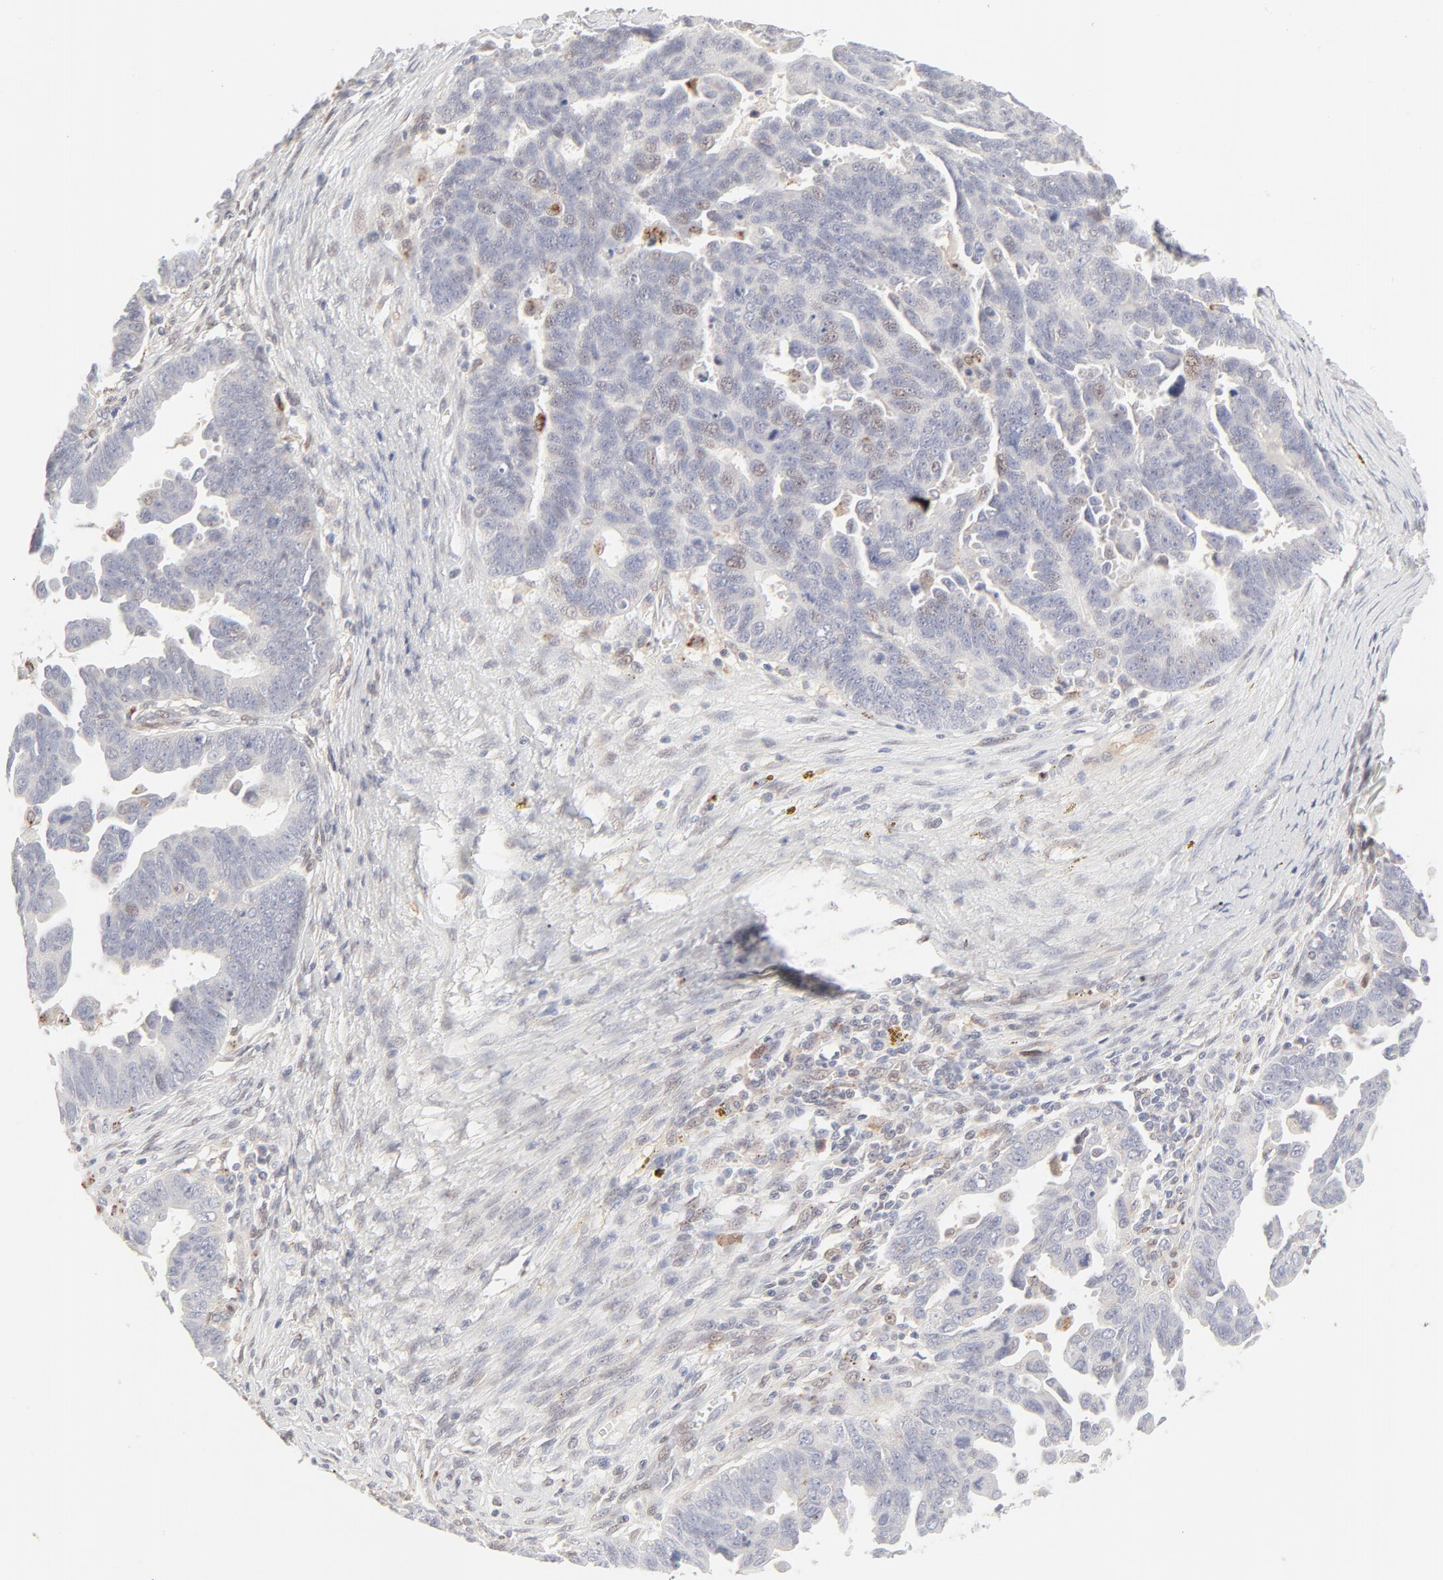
{"staining": {"intensity": "weak", "quantity": "<25%", "location": "nuclear"}, "tissue": "ovarian cancer", "cell_type": "Tumor cells", "image_type": "cancer", "snomed": [{"axis": "morphology", "description": "Carcinoma, endometroid"}, {"axis": "morphology", "description": "Cystadenocarcinoma, serous, NOS"}, {"axis": "topography", "description": "Ovary"}], "caption": "This is an immunohistochemistry histopathology image of human endometroid carcinoma (ovarian). There is no staining in tumor cells.", "gene": "LGALS2", "patient": {"sex": "female", "age": 45}}